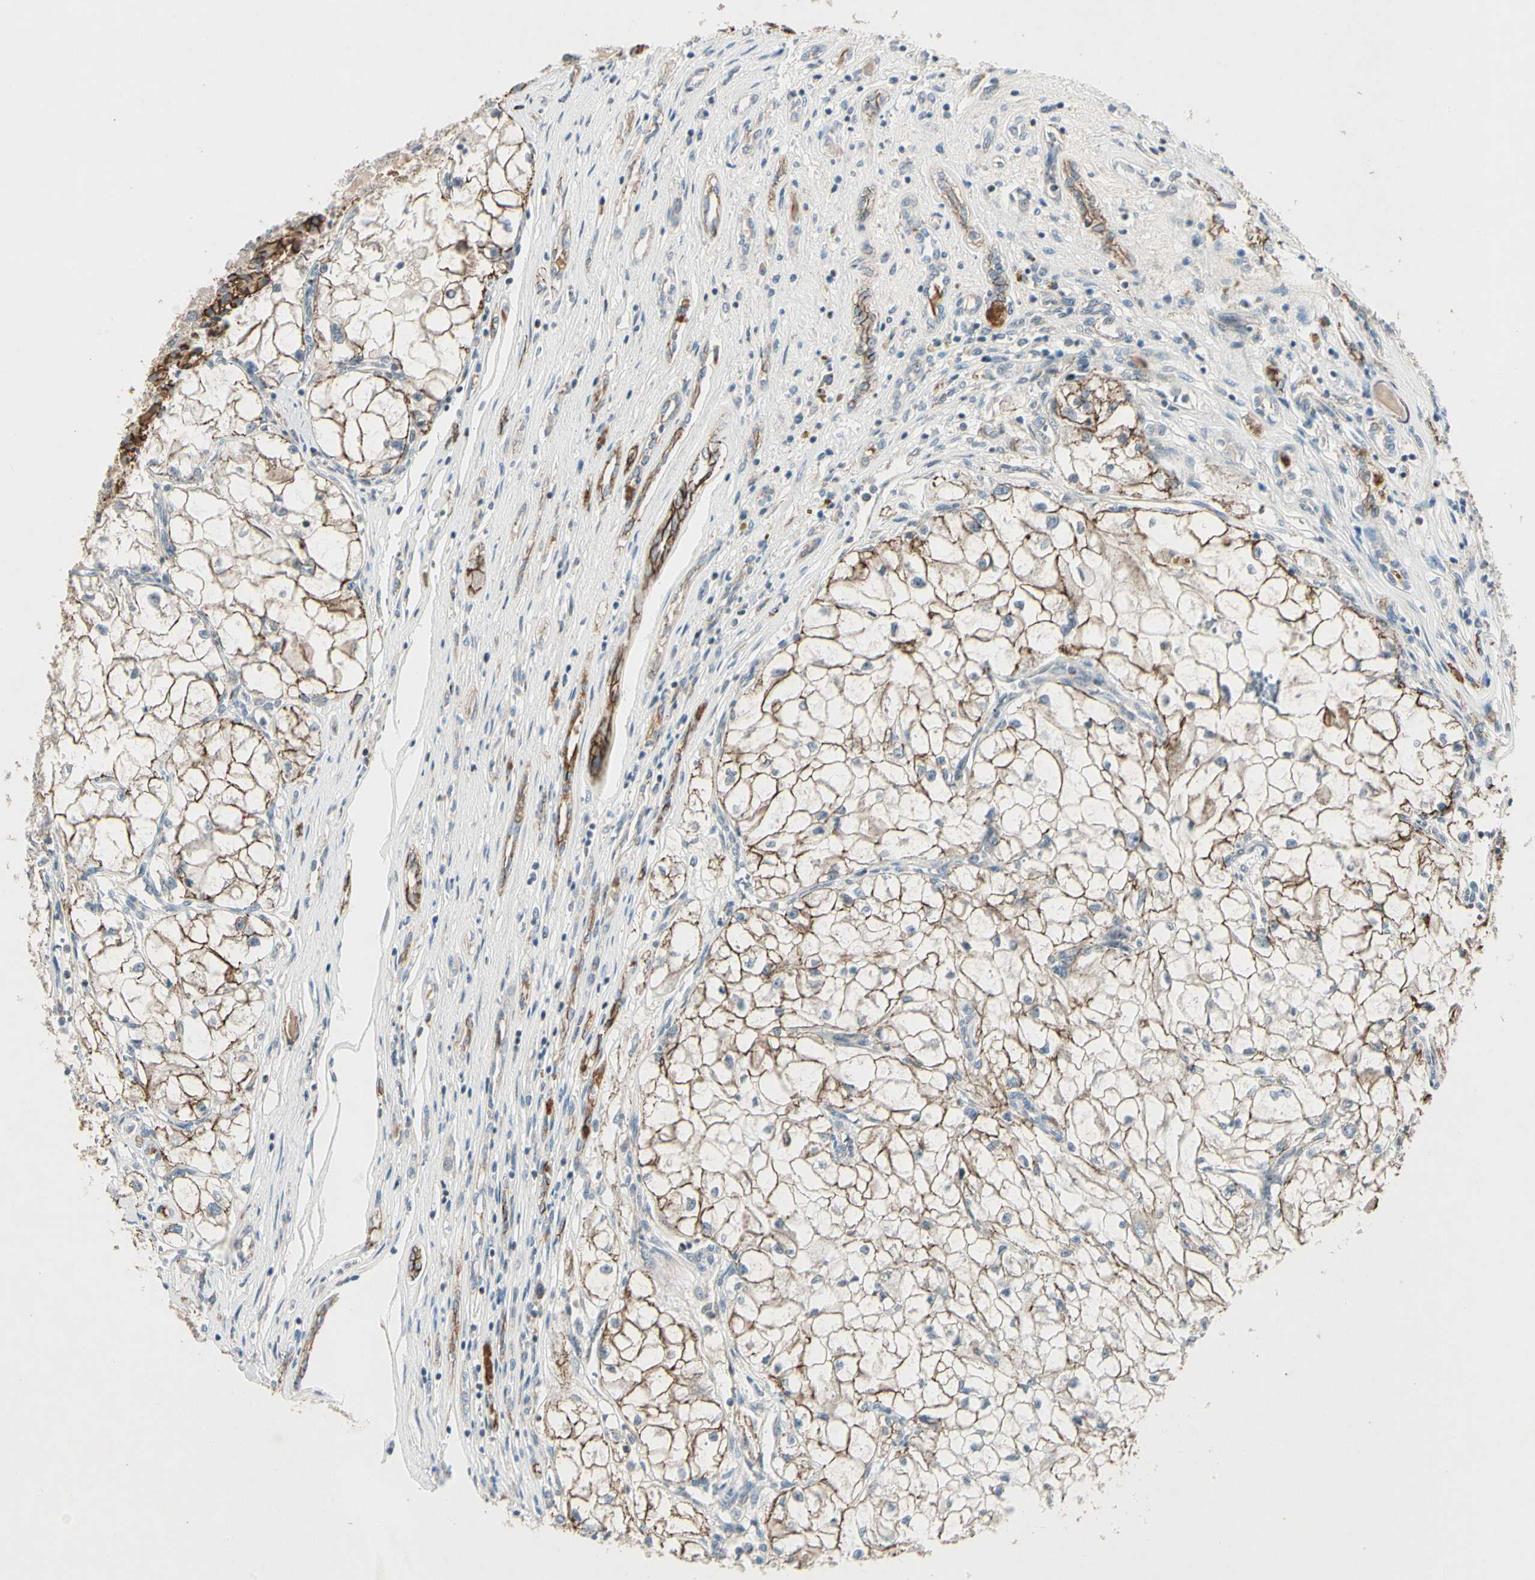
{"staining": {"intensity": "moderate", "quantity": ">75%", "location": "cytoplasmic/membranous"}, "tissue": "renal cancer", "cell_type": "Tumor cells", "image_type": "cancer", "snomed": [{"axis": "morphology", "description": "Adenocarcinoma, NOS"}, {"axis": "topography", "description": "Kidney"}], "caption": "Tumor cells exhibit medium levels of moderate cytoplasmic/membranous positivity in about >75% of cells in renal adenocarcinoma.", "gene": "CDH6", "patient": {"sex": "female", "age": 70}}